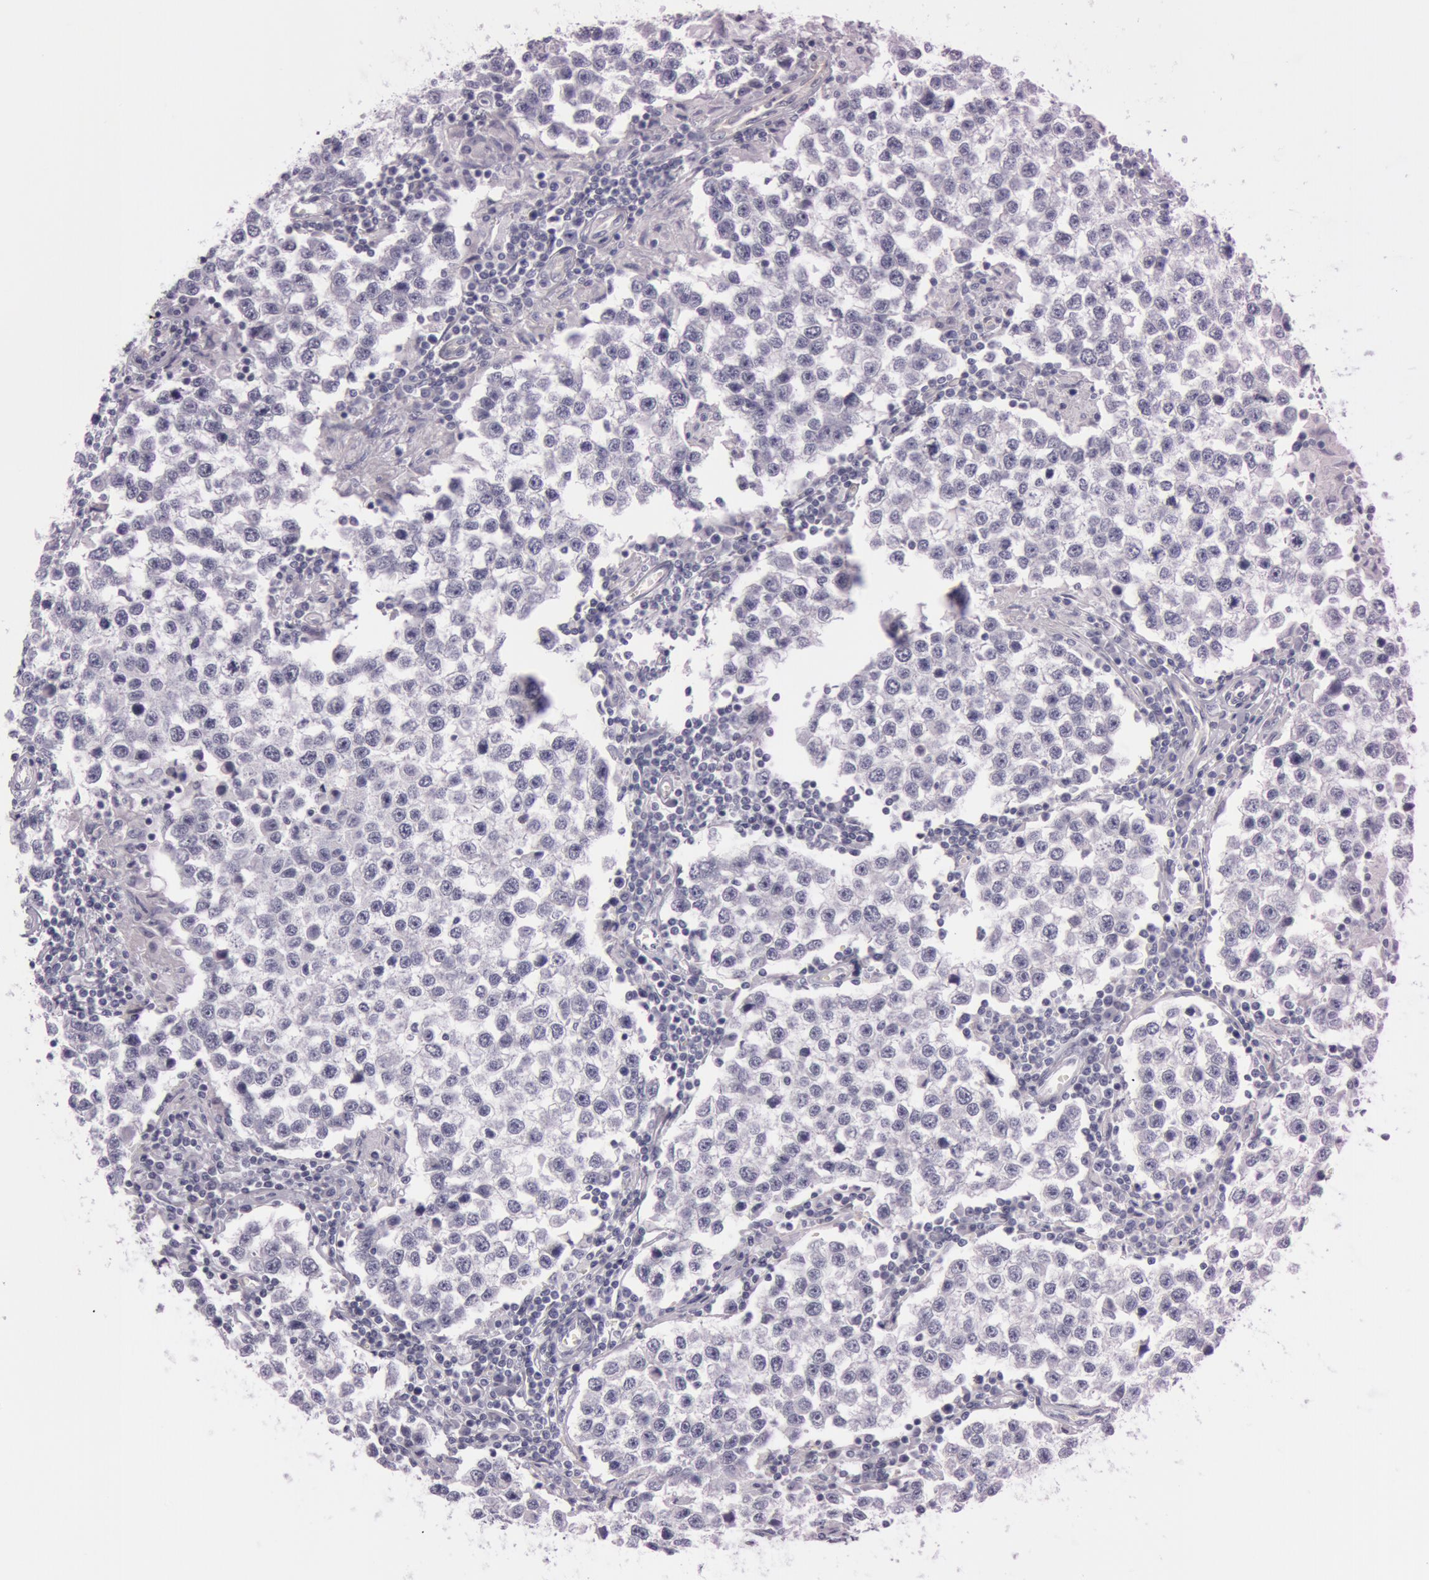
{"staining": {"intensity": "negative", "quantity": "none", "location": "none"}, "tissue": "testis cancer", "cell_type": "Tumor cells", "image_type": "cancer", "snomed": [{"axis": "morphology", "description": "Seminoma, NOS"}, {"axis": "topography", "description": "Testis"}], "caption": "This is an IHC histopathology image of testis cancer (seminoma). There is no staining in tumor cells.", "gene": "FOLH1", "patient": {"sex": "male", "age": 36}}